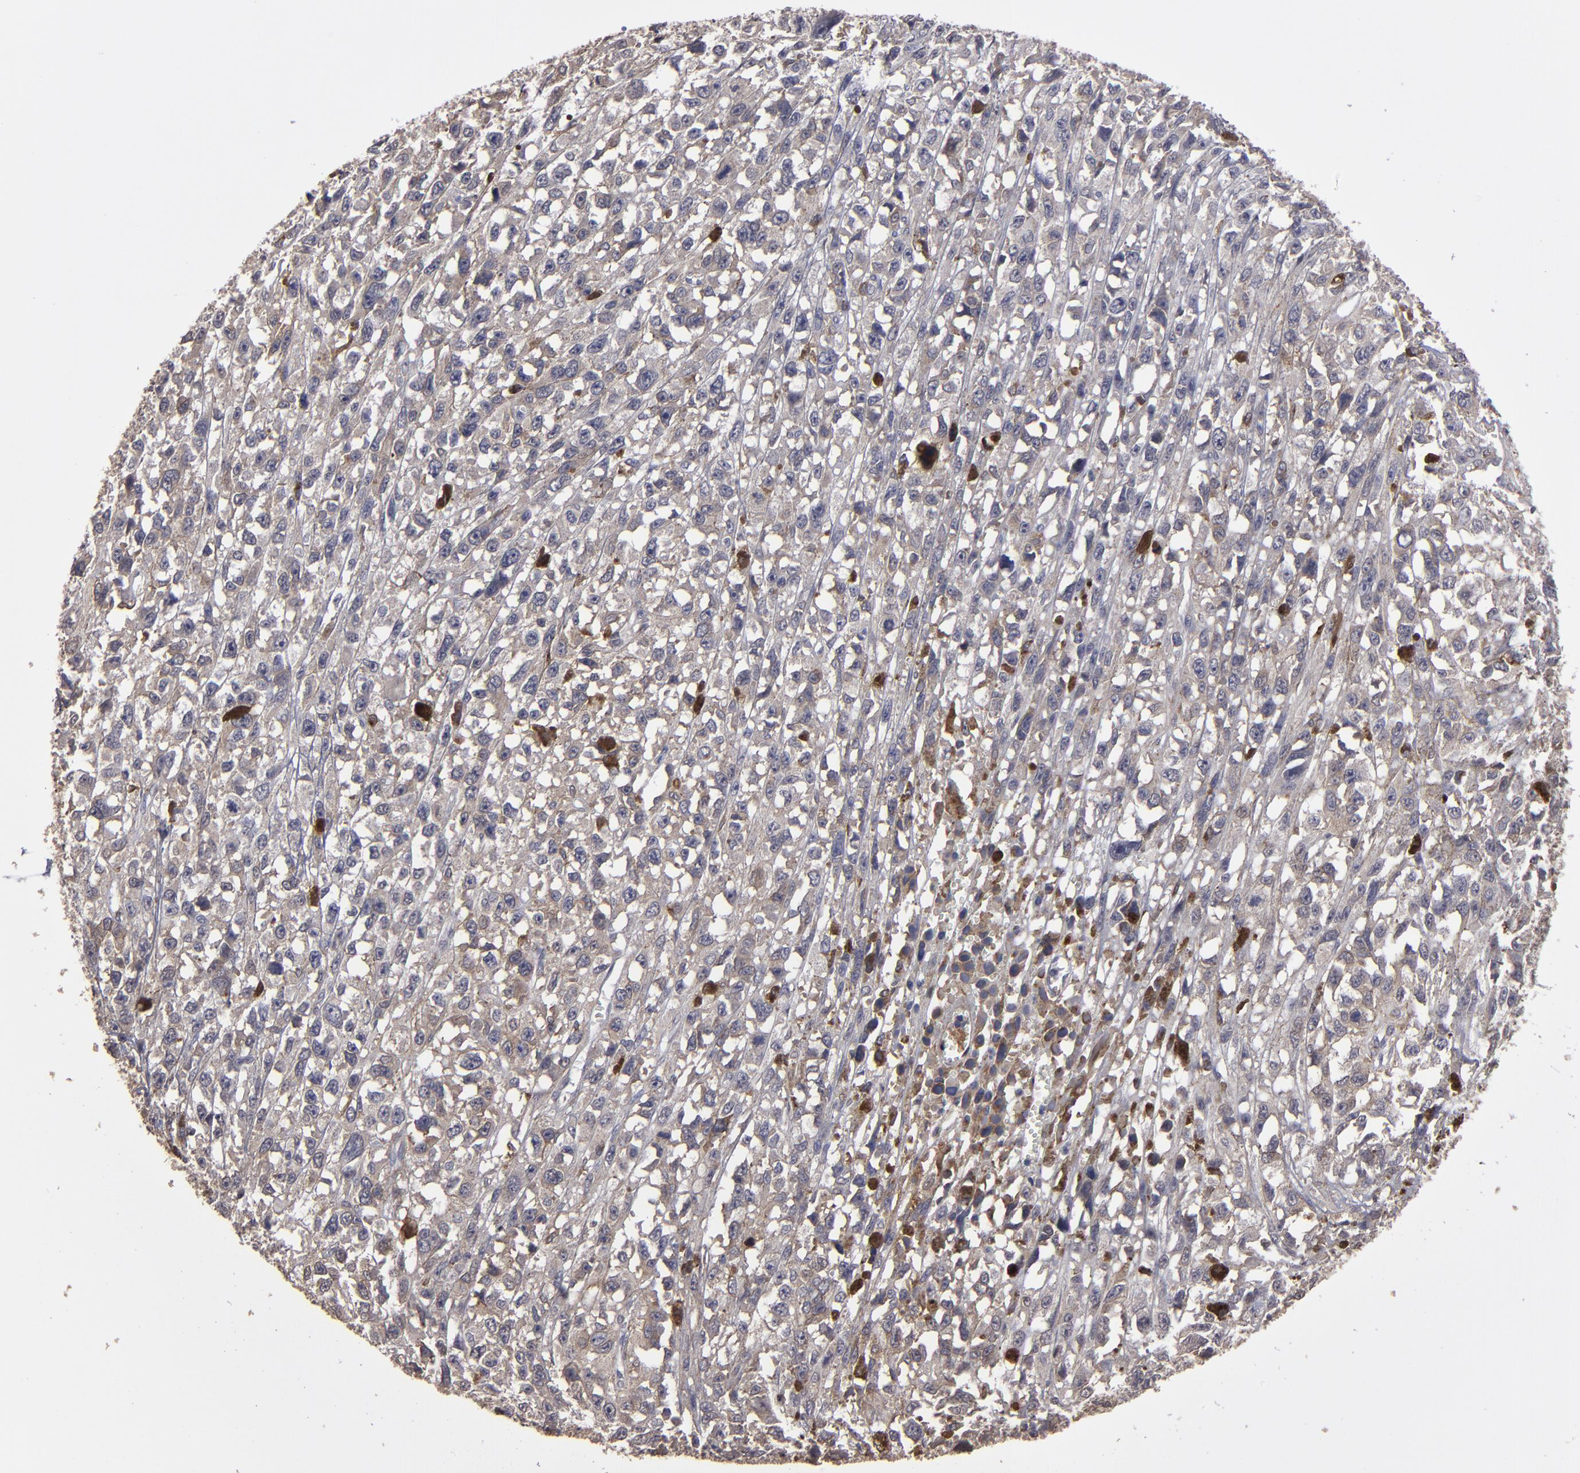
{"staining": {"intensity": "weak", "quantity": "25%-75%", "location": "cytoplasmic/membranous"}, "tissue": "melanoma", "cell_type": "Tumor cells", "image_type": "cancer", "snomed": [{"axis": "morphology", "description": "Malignant melanoma, Metastatic site"}, {"axis": "topography", "description": "Lymph node"}], "caption": "Malignant melanoma (metastatic site) stained with a protein marker displays weak staining in tumor cells.", "gene": "ITGB5", "patient": {"sex": "male", "age": 59}}